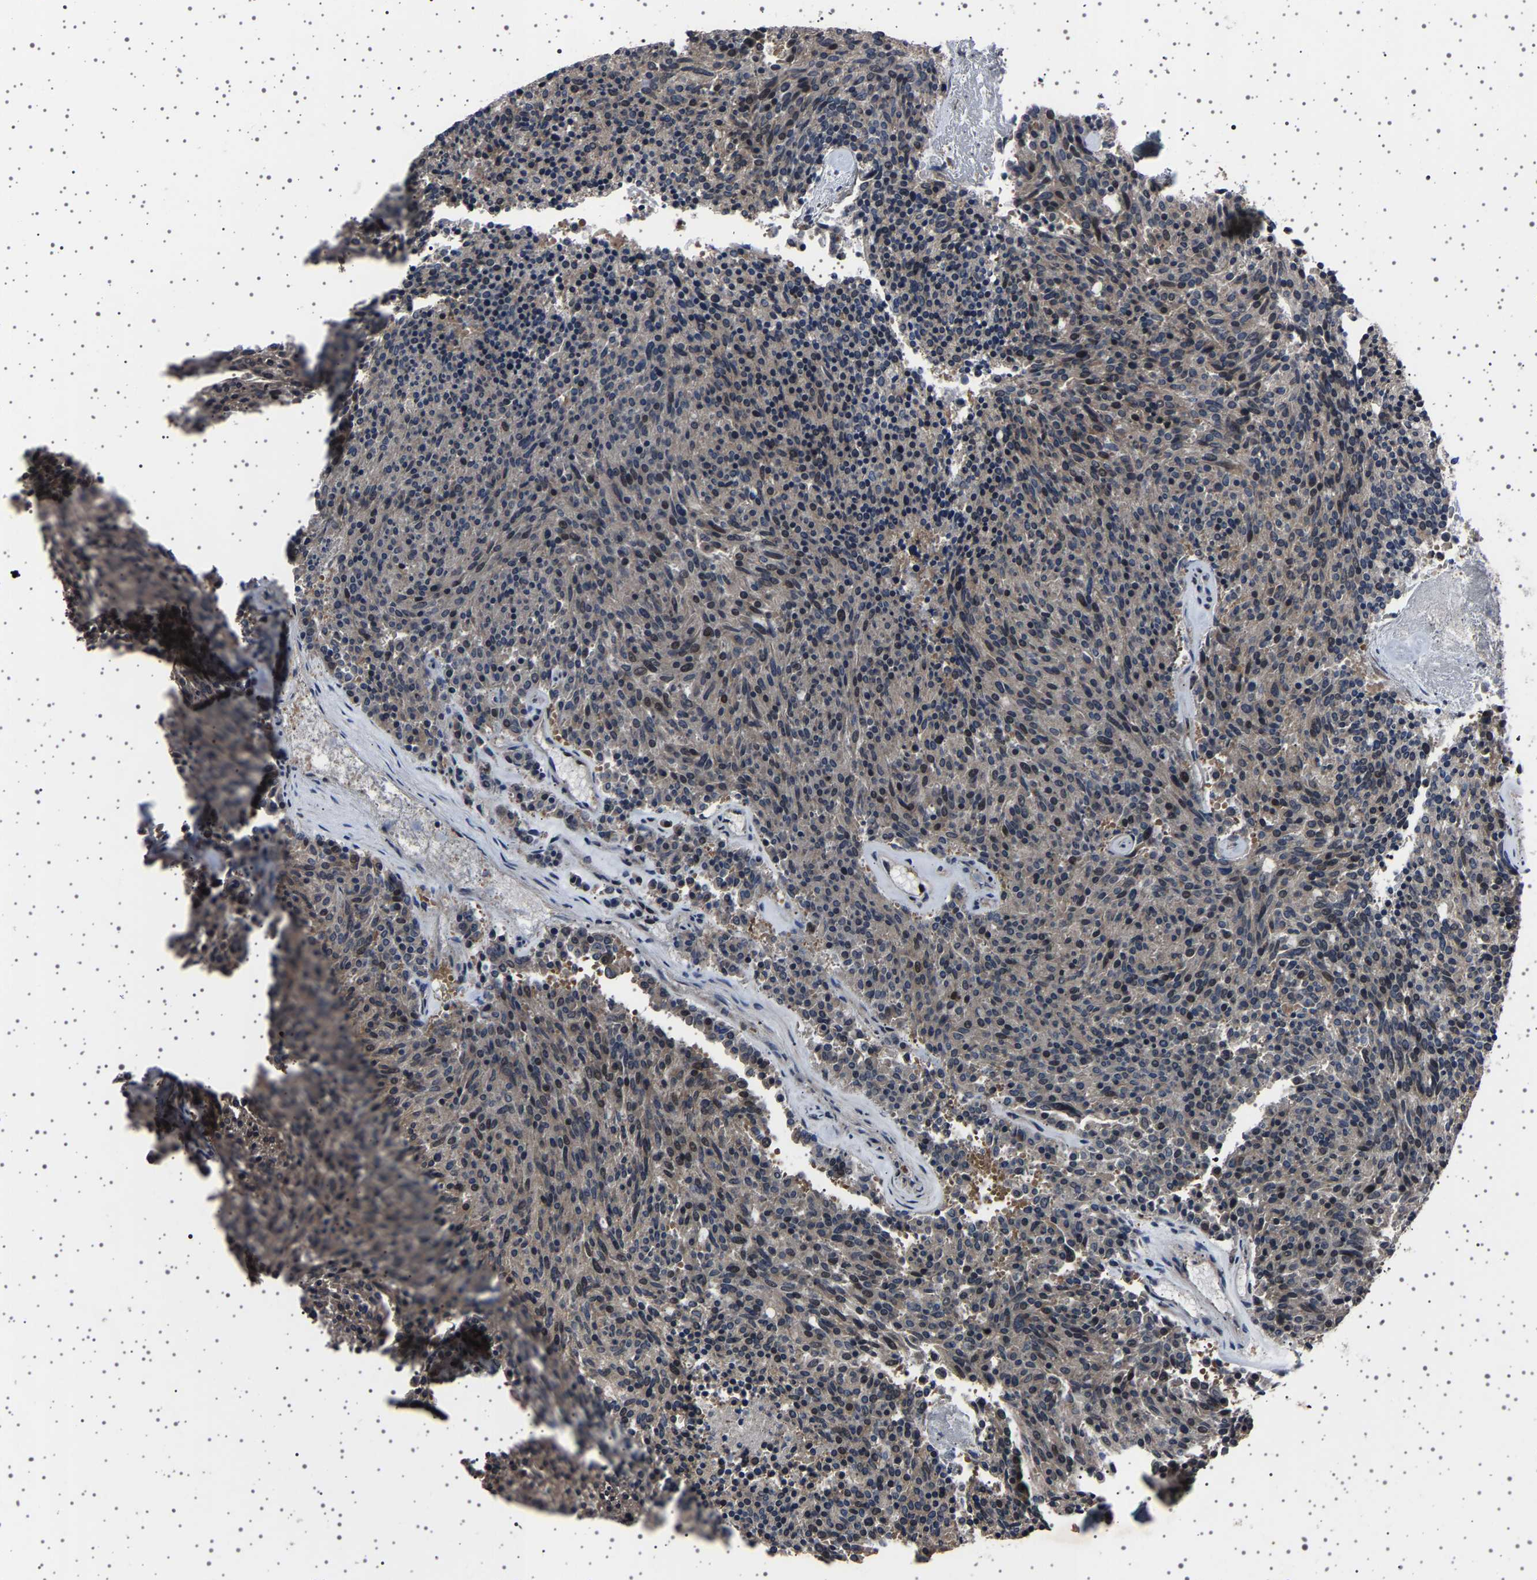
{"staining": {"intensity": "weak", "quantity": "25%-75%", "location": "cytoplasmic/membranous"}, "tissue": "carcinoid", "cell_type": "Tumor cells", "image_type": "cancer", "snomed": [{"axis": "morphology", "description": "Carcinoid, malignant, NOS"}, {"axis": "topography", "description": "Pancreas"}], "caption": "A brown stain highlights weak cytoplasmic/membranous positivity of a protein in carcinoid tumor cells. The protein of interest is stained brown, and the nuclei are stained in blue (DAB IHC with brightfield microscopy, high magnification).", "gene": "NCKAP1", "patient": {"sex": "female", "age": 54}}